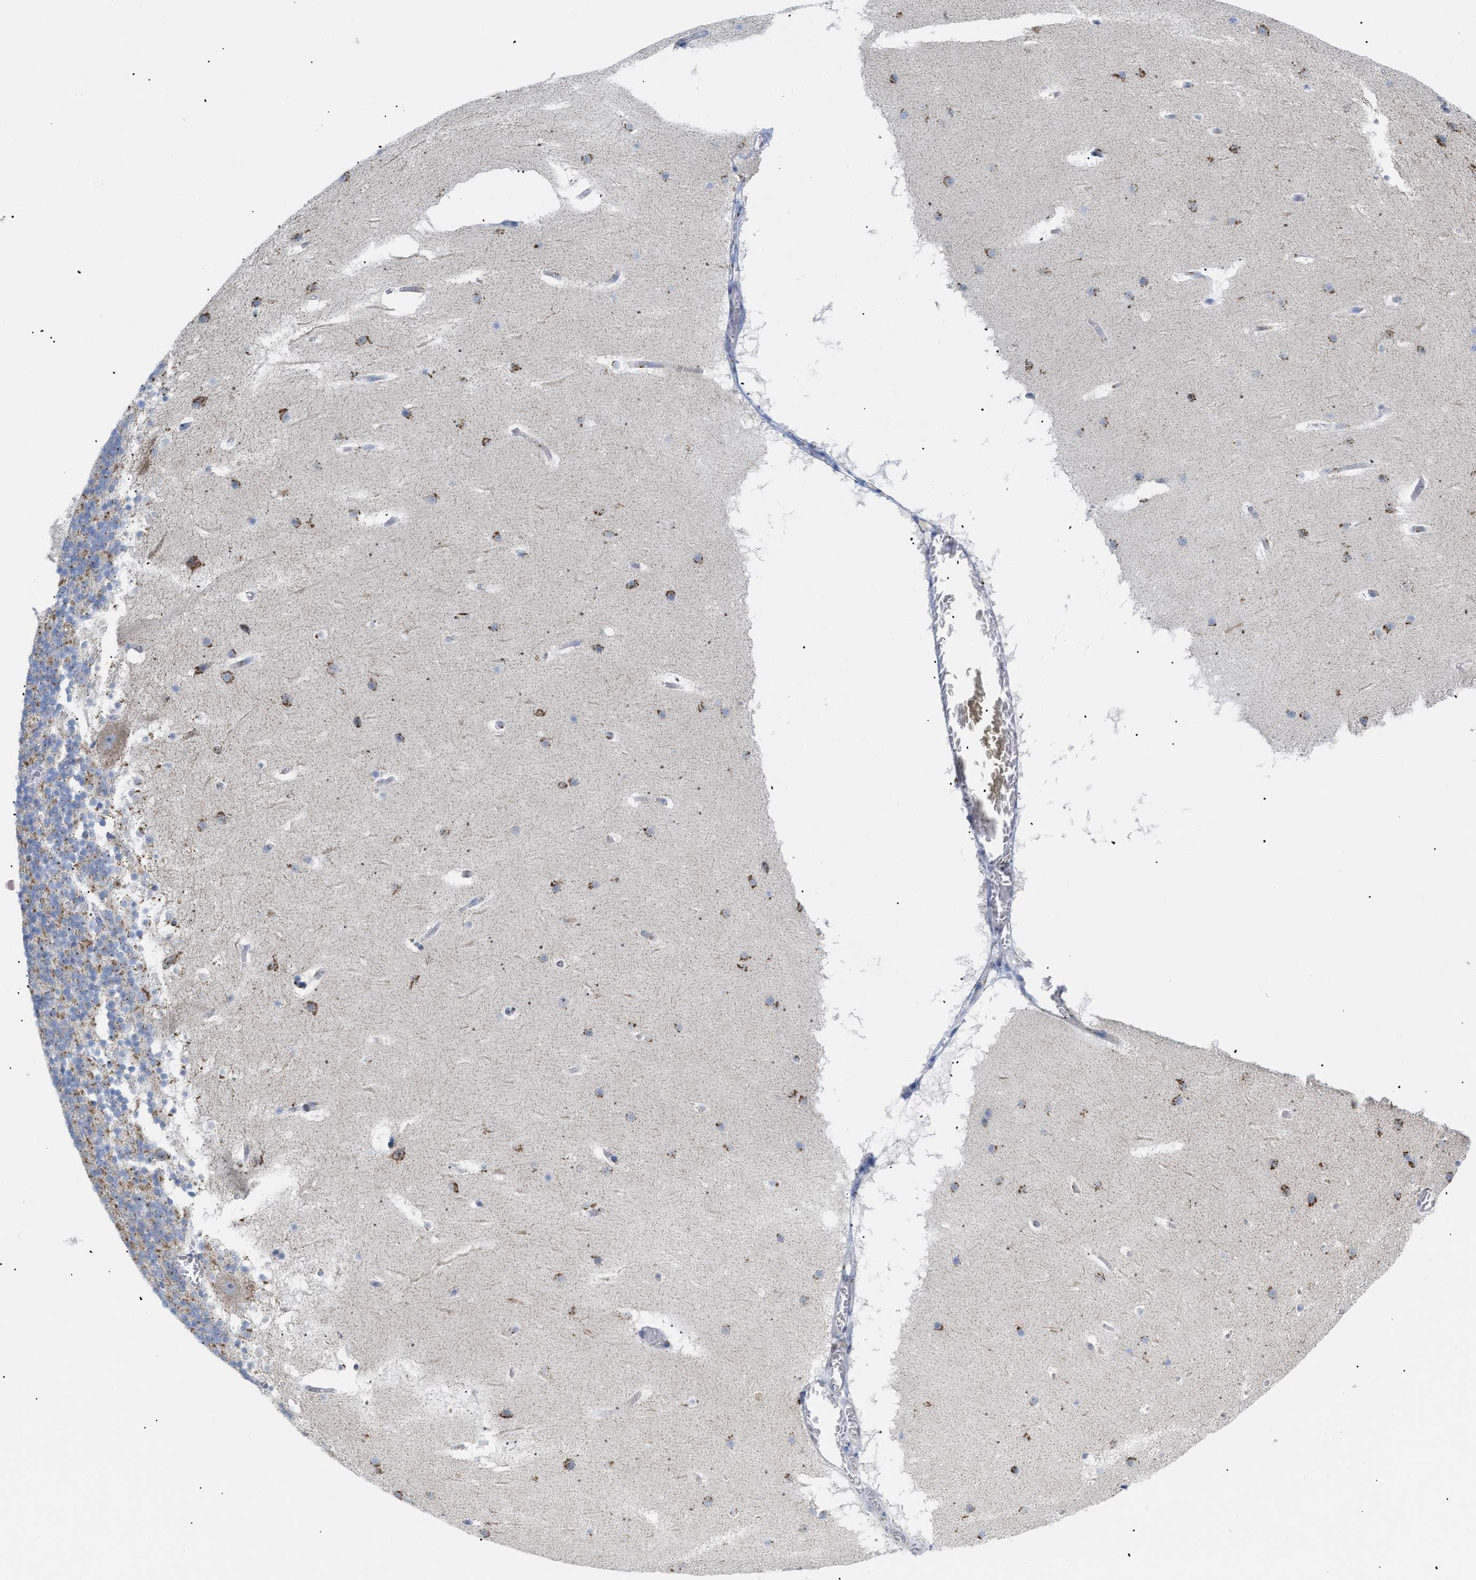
{"staining": {"intensity": "moderate", "quantity": ">75%", "location": "cytoplasmic/membranous"}, "tissue": "cerebellum", "cell_type": "Cells in granular layer", "image_type": "normal", "snomed": [{"axis": "morphology", "description": "Normal tissue, NOS"}, {"axis": "topography", "description": "Cerebellum"}], "caption": "IHC (DAB) staining of benign human cerebellum demonstrates moderate cytoplasmic/membranous protein expression in about >75% of cells in granular layer. (DAB = brown stain, brightfield microscopy at high magnification).", "gene": "TMEM17", "patient": {"sex": "male", "age": 45}}